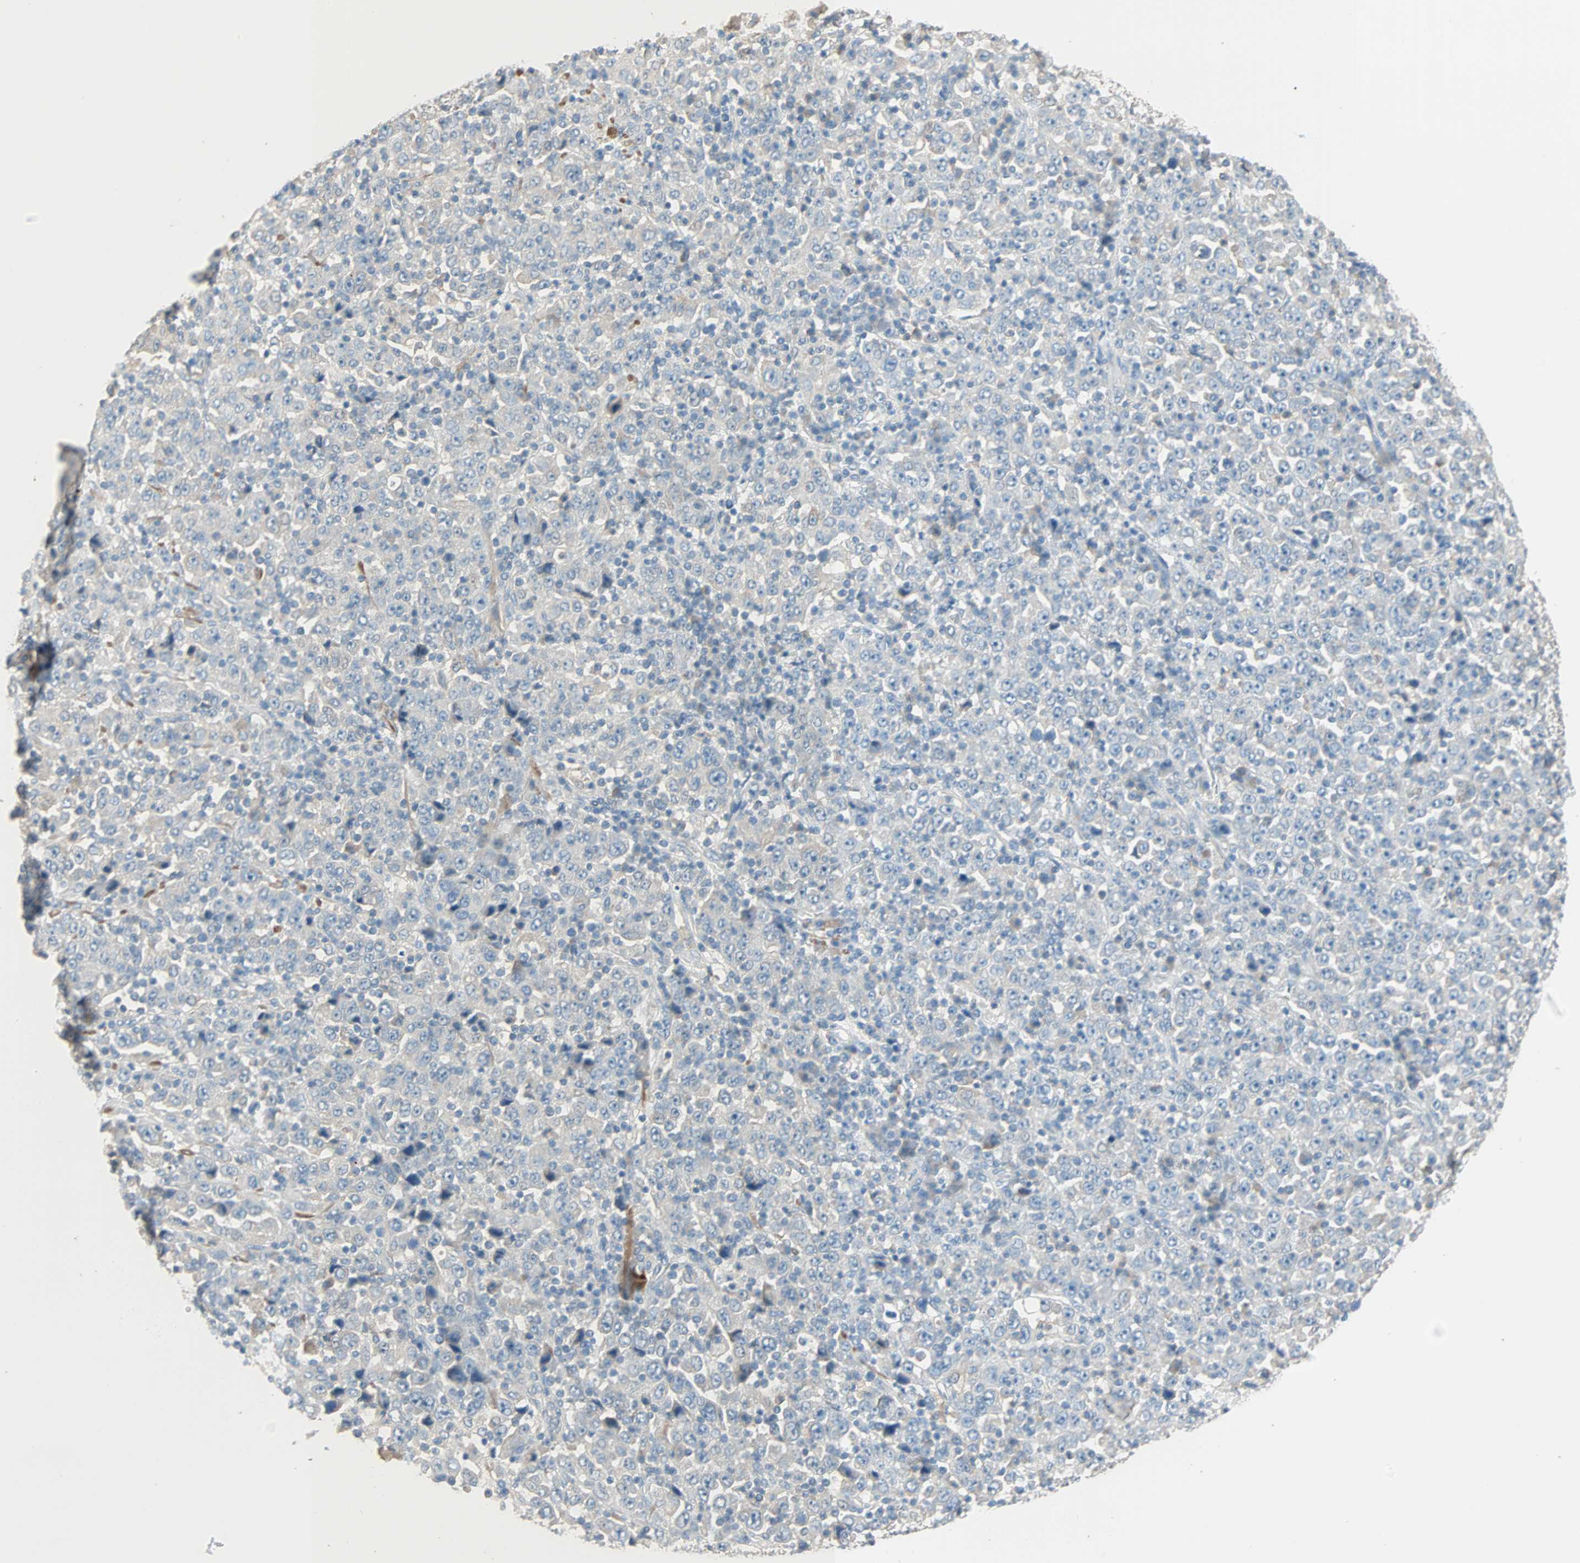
{"staining": {"intensity": "negative", "quantity": "none", "location": "none"}, "tissue": "stomach cancer", "cell_type": "Tumor cells", "image_type": "cancer", "snomed": [{"axis": "morphology", "description": "Normal tissue, NOS"}, {"axis": "morphology", "description": "Adenocarcinoma, NOS"}, {"axis": "topography", "description": "Stomach, upper"}, {"axis": "topography", "description": "Stomach"}], "caption": "Immunohistochemistry photomicrograph of neoplastic tissue: human stomach adenocarcinoma stained with DAB (3,3'-diaminobenzidine) demonstrates no significant protein staining in tumor cells.", "gene": "ACVRL1", "patient": {"sex": "male", "age": 59}}